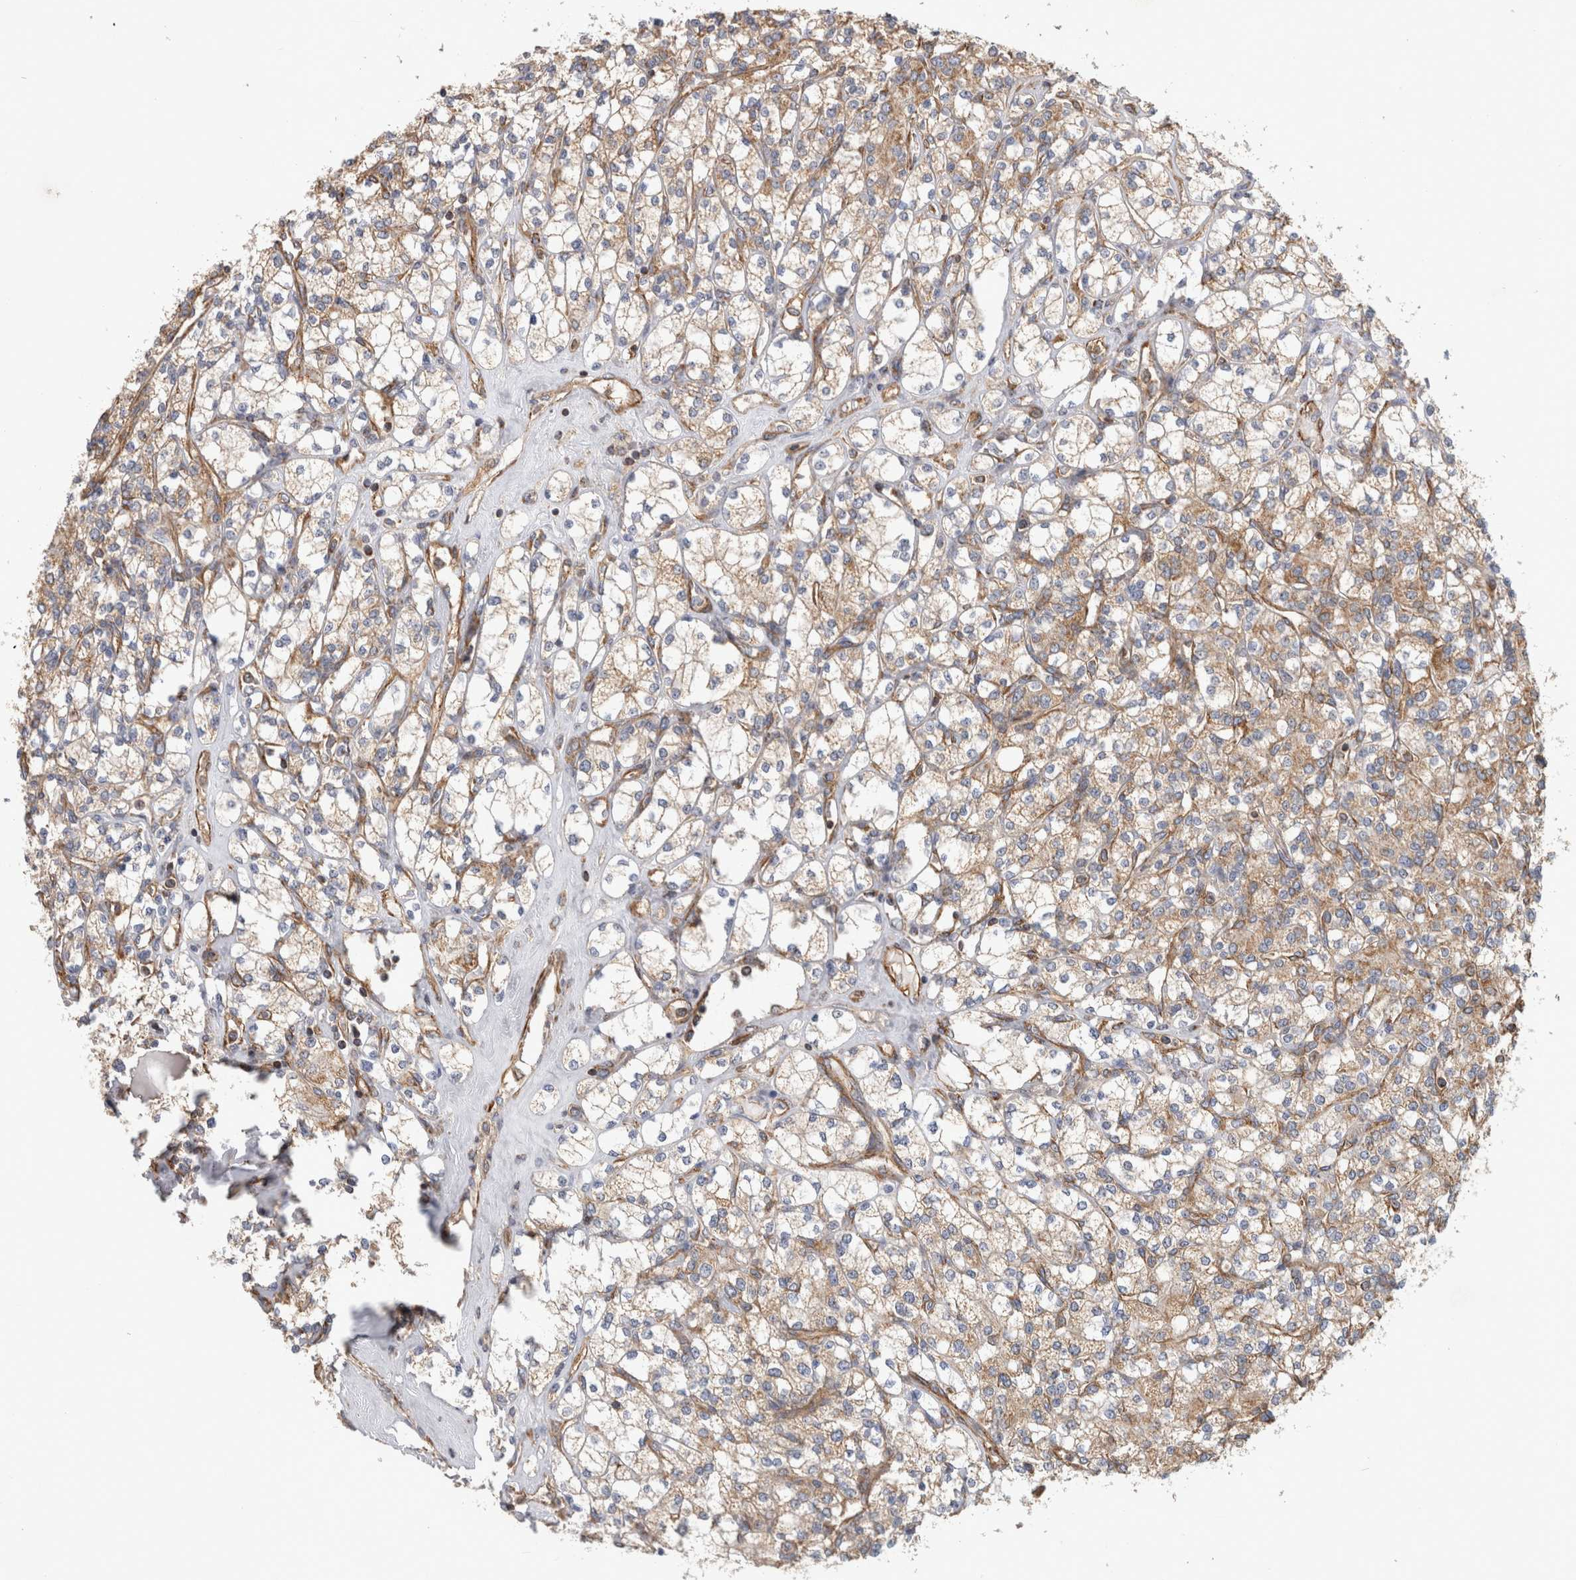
{"staining": {"intensity": "weak", "quantity": ">75%", "location": "cytoplasmic/membranous"}, "tissue": "renal cancer", "cell_type": "Tumor cells", "image_type": "cancer", "snomed": [{"axis": "morphology", "description": "Adenocarcinoma, NOS"}, {"axis": "topography", "description": "Kidney"}], "caption": "Immunohistochemical staining of adenocarcinoma (renal) reveals weak cytoplasmic/membranous protein positivity in approximately >75% of tumor cells.", "gene": "SFXN2", "patient": {"sex": "male", "age": 77}}